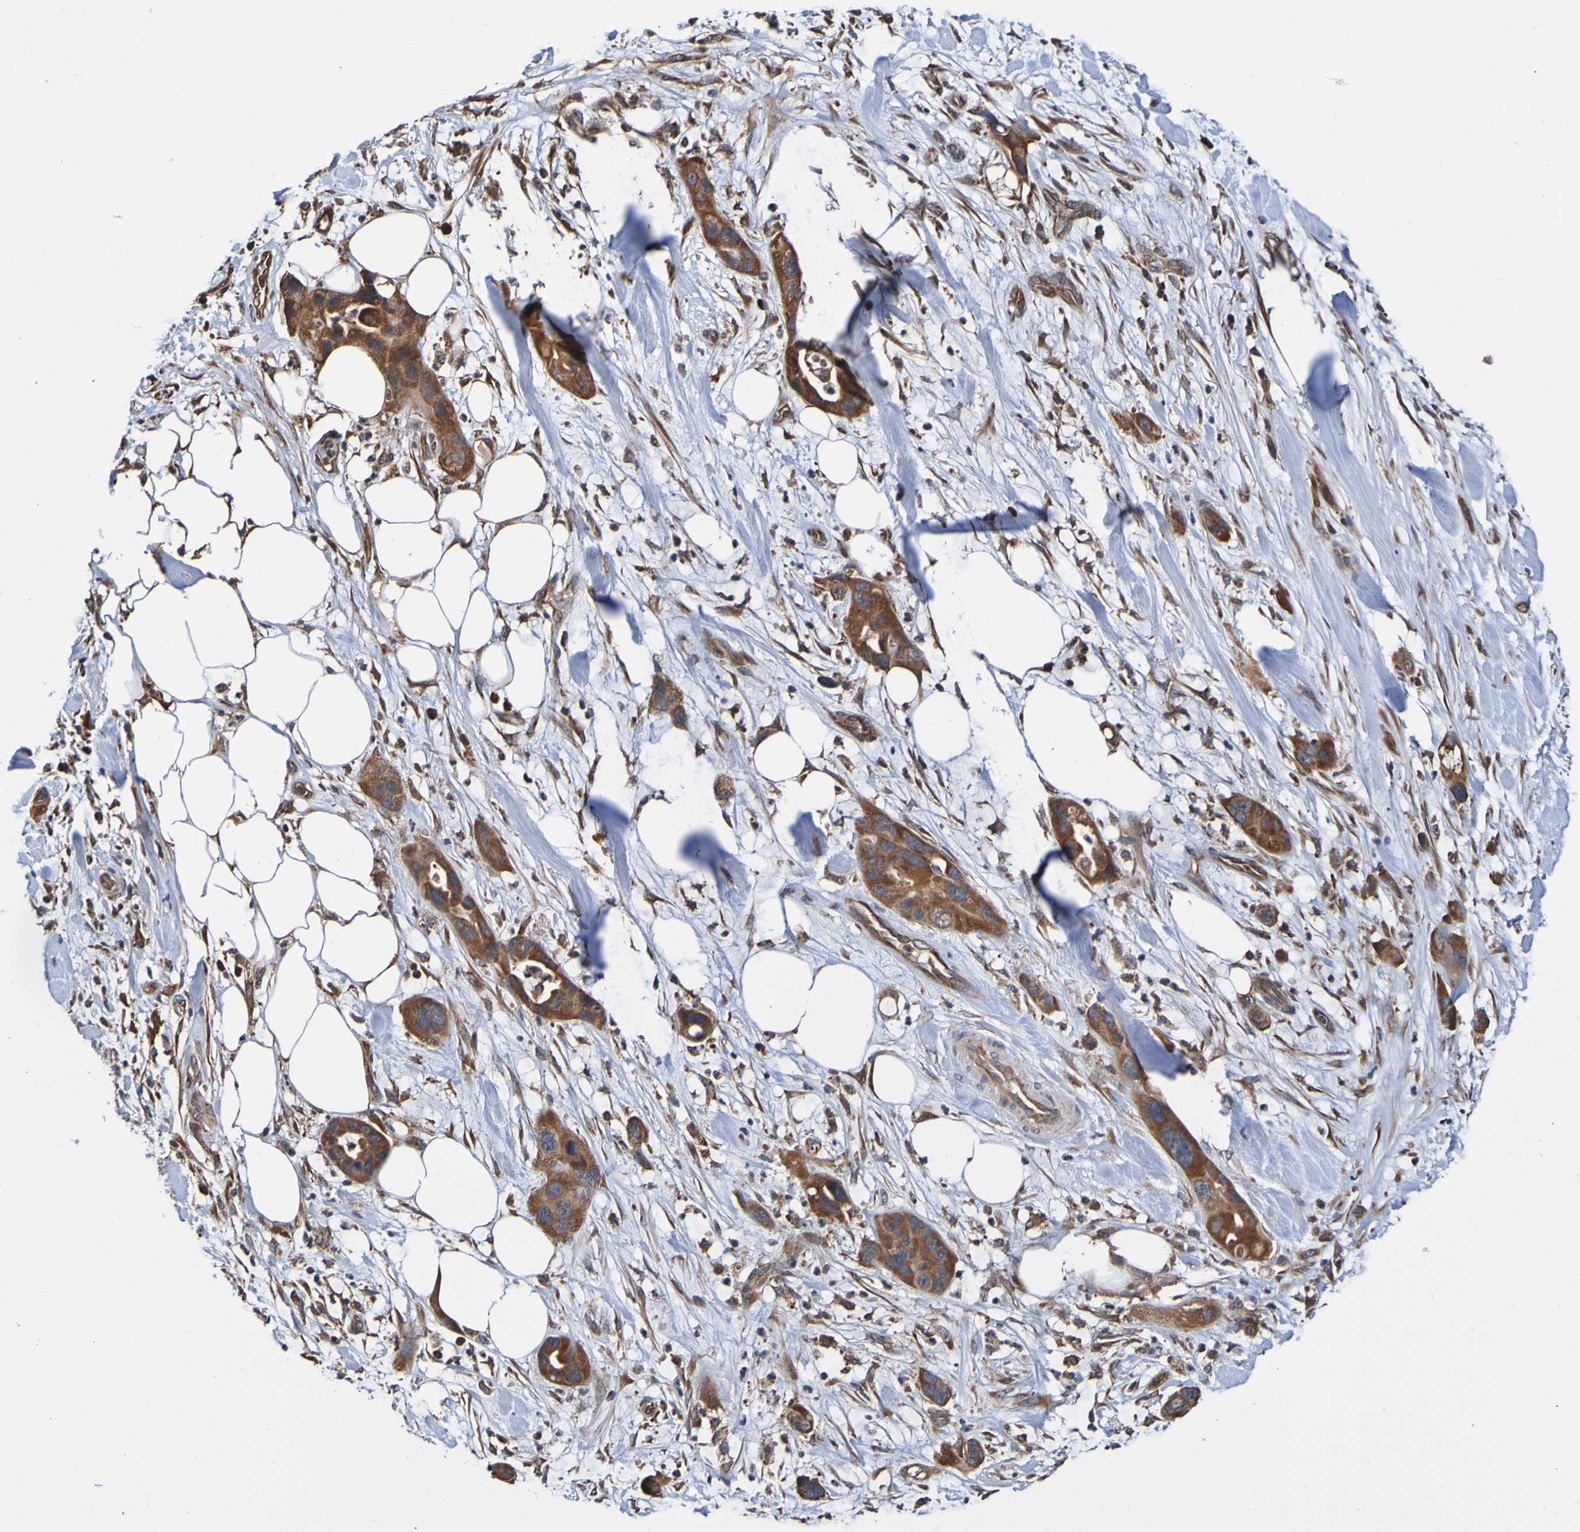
{"staining": {"intensity": "strong", "quantity": ">75%", "location": "cytoplasmic/membranous"}, "tissue": "pancreatic cancer", "cell_type": "Tumor cells", "image_type": "cancer", "snomed": [{"axis": "morphology", "description": "Adenocarcinoma, NOS"}, {"axis": "topography", "description": "Pancreas"}], "caption": "Brown immunohistochemical staining in adenocarcinoma (pancreatic) demonstrates strong cytoplasmic/membranous staining in about >75% of tumor cells. (Brightfield microscopy of DAB IHC at high magnification).", "gene": "AXIN1", "patient": {"sex": "female", "age": 71}}